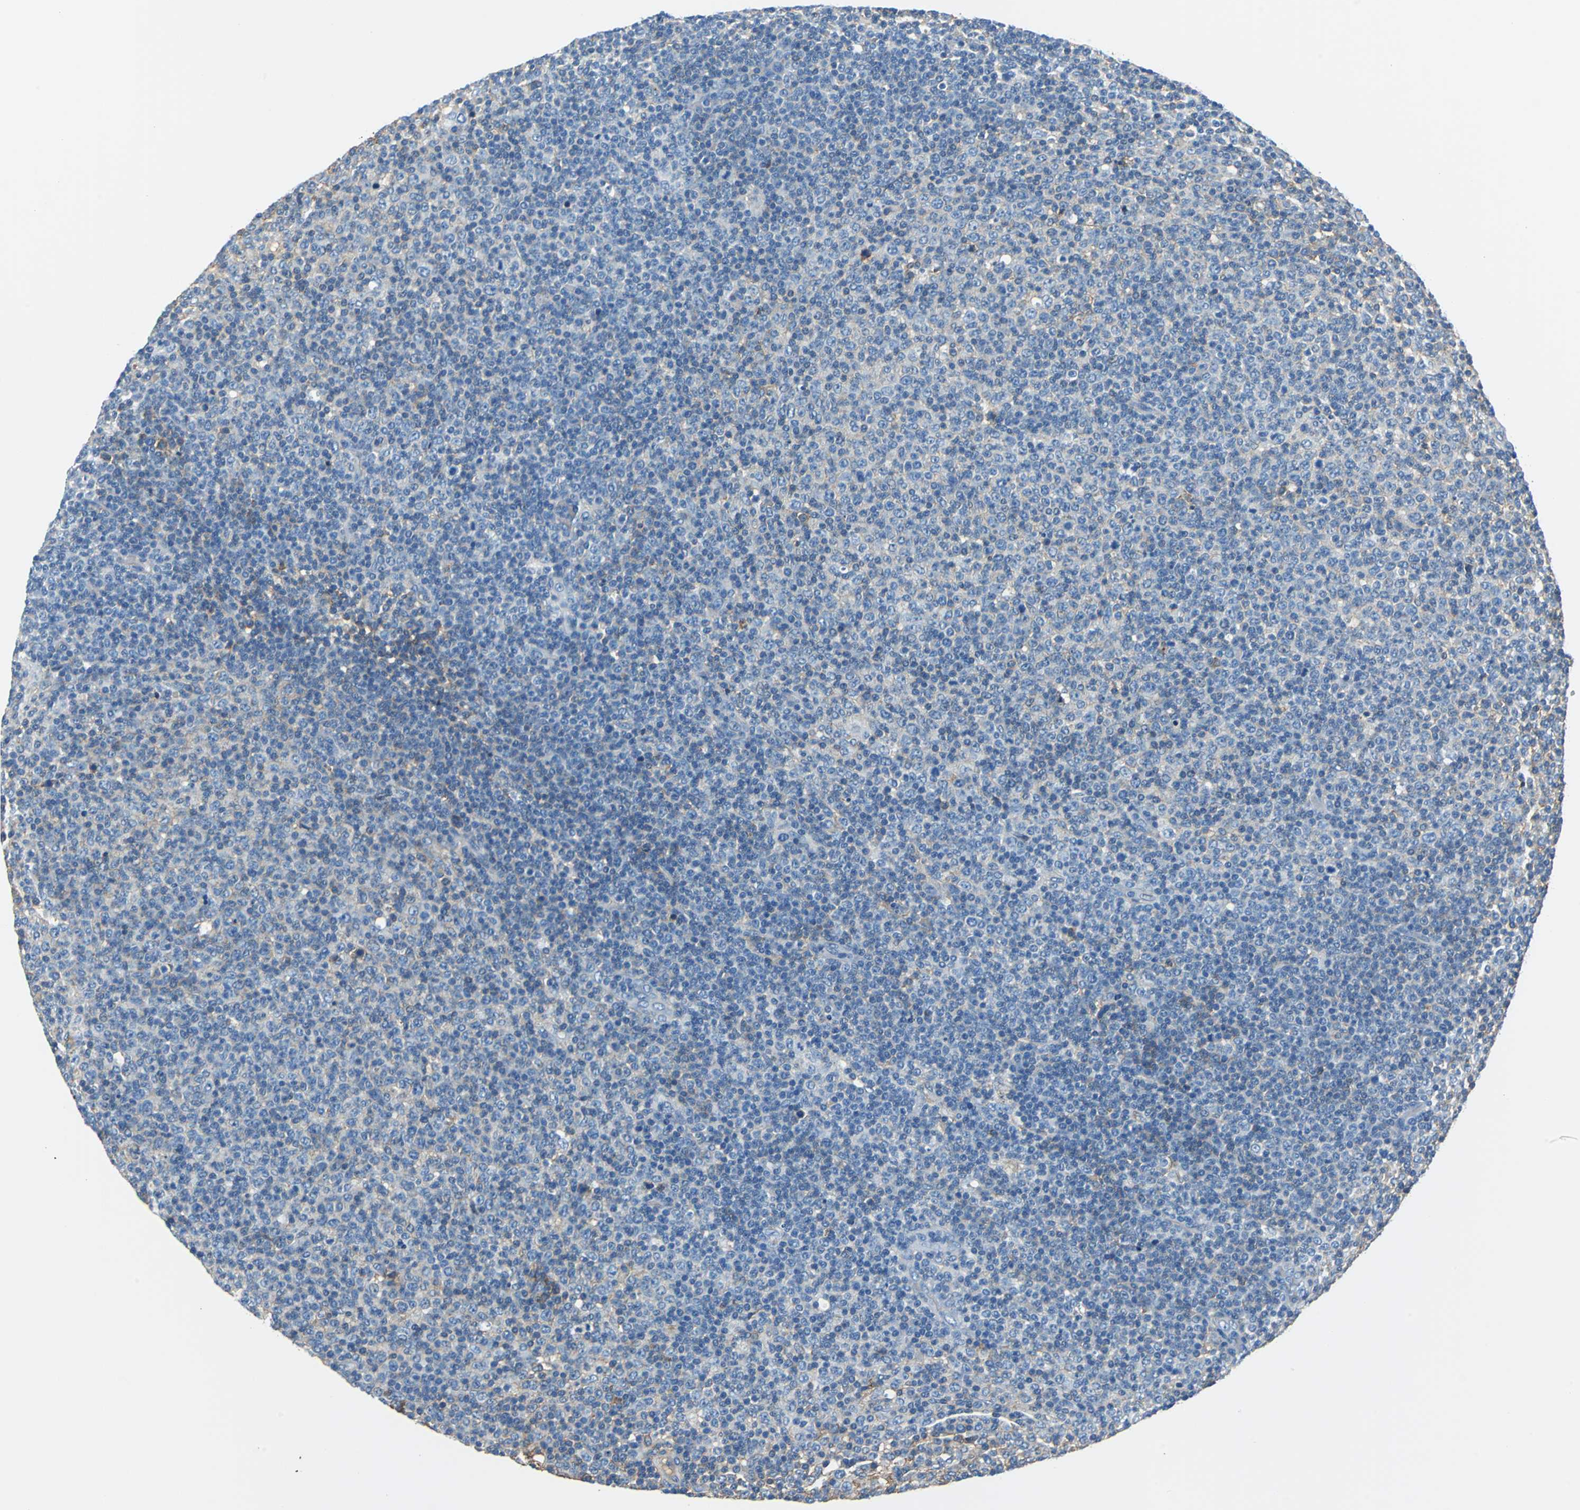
{"staining": {"intensity": "weak", "quantity": "<25%", "location": "cytoplasmic/membranous"}, "tissue": "lymphoma", "cell_type": "Tumor cells", "image_type": "cancer", "snomed": [{"axis": "morphology", "description": "Malignant lymphoma, non-Hodgkin's type, Low grade"}, {"axis": "topography", "description": "Lymph node"}], "caption": "This is an immunohistochemistry (IHC) photomicrograph of lymphoma. There is no staining in tumor cells.", "gene": "ALB", "patient": {"sex": "male", "age": 70}}